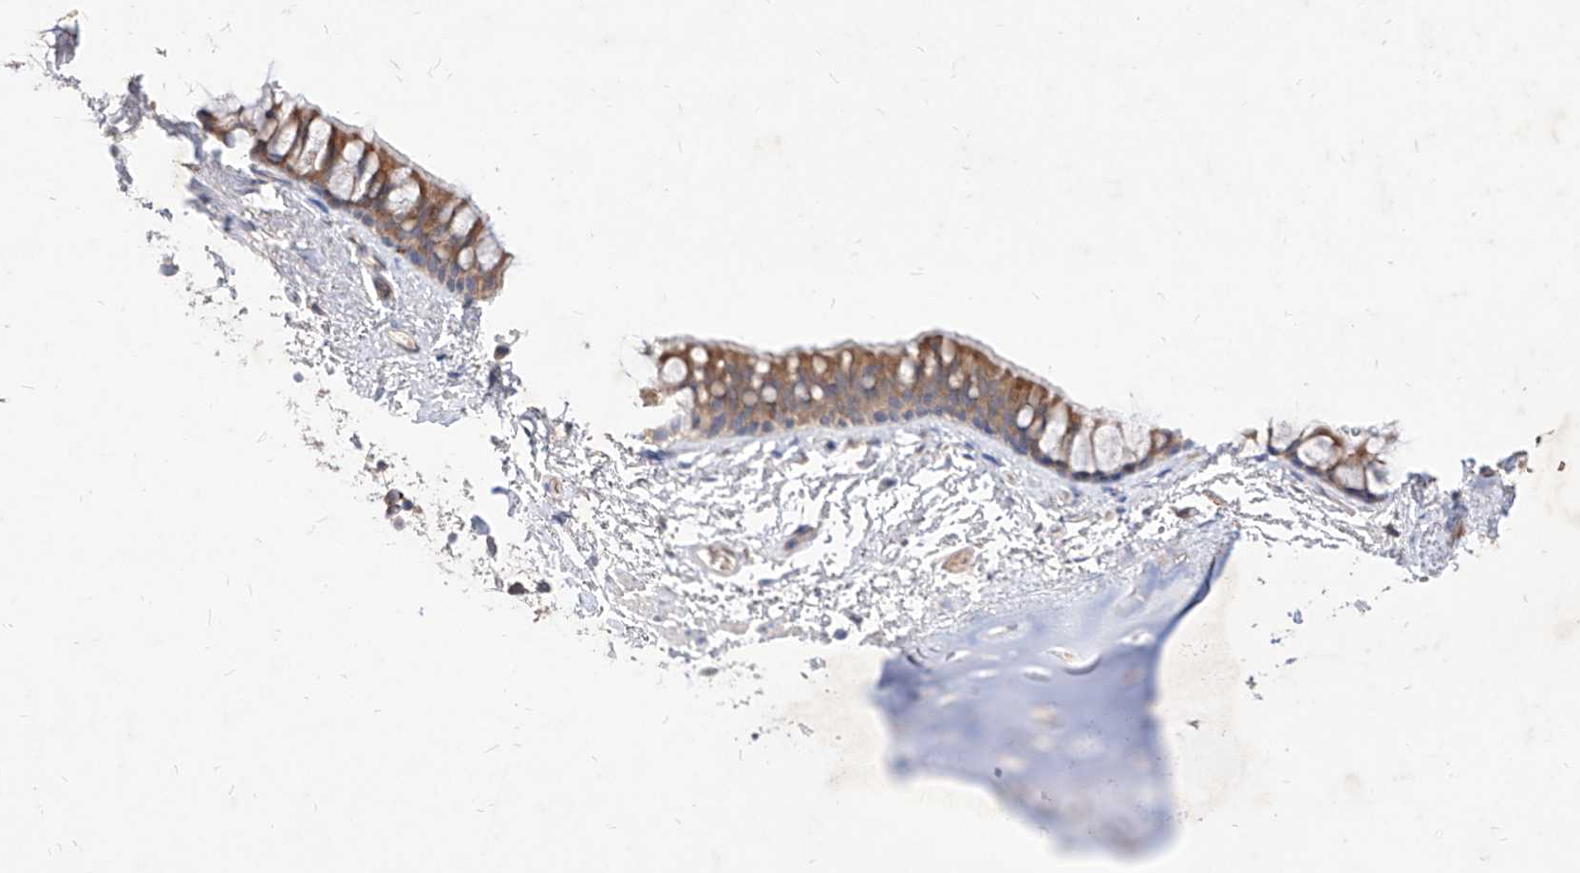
{"staining": {"intensity": "moderate", "quantity": ">75%", "location": "cytoplasmic/membranous"}, "tissue": "bronchus", "cell_type": "Respiratory epithelial cells", "image_type": "normal", "snomed": [{"axis": "morphology", "description": "Normal tissue, NOS"}, {"axis": "topography", "description": "Cartilage tissue"}, {"axis": "topography", "description": "Bronchus"}], "caption": "Normal bronchus reveals moderate cytoplasmic/membranous positivity in about >75% of respiratory epithelial cells, visualized by immunohistochemistry.", "gene": "TSNAX", "patient": {"sex": "female", "age": 73}}